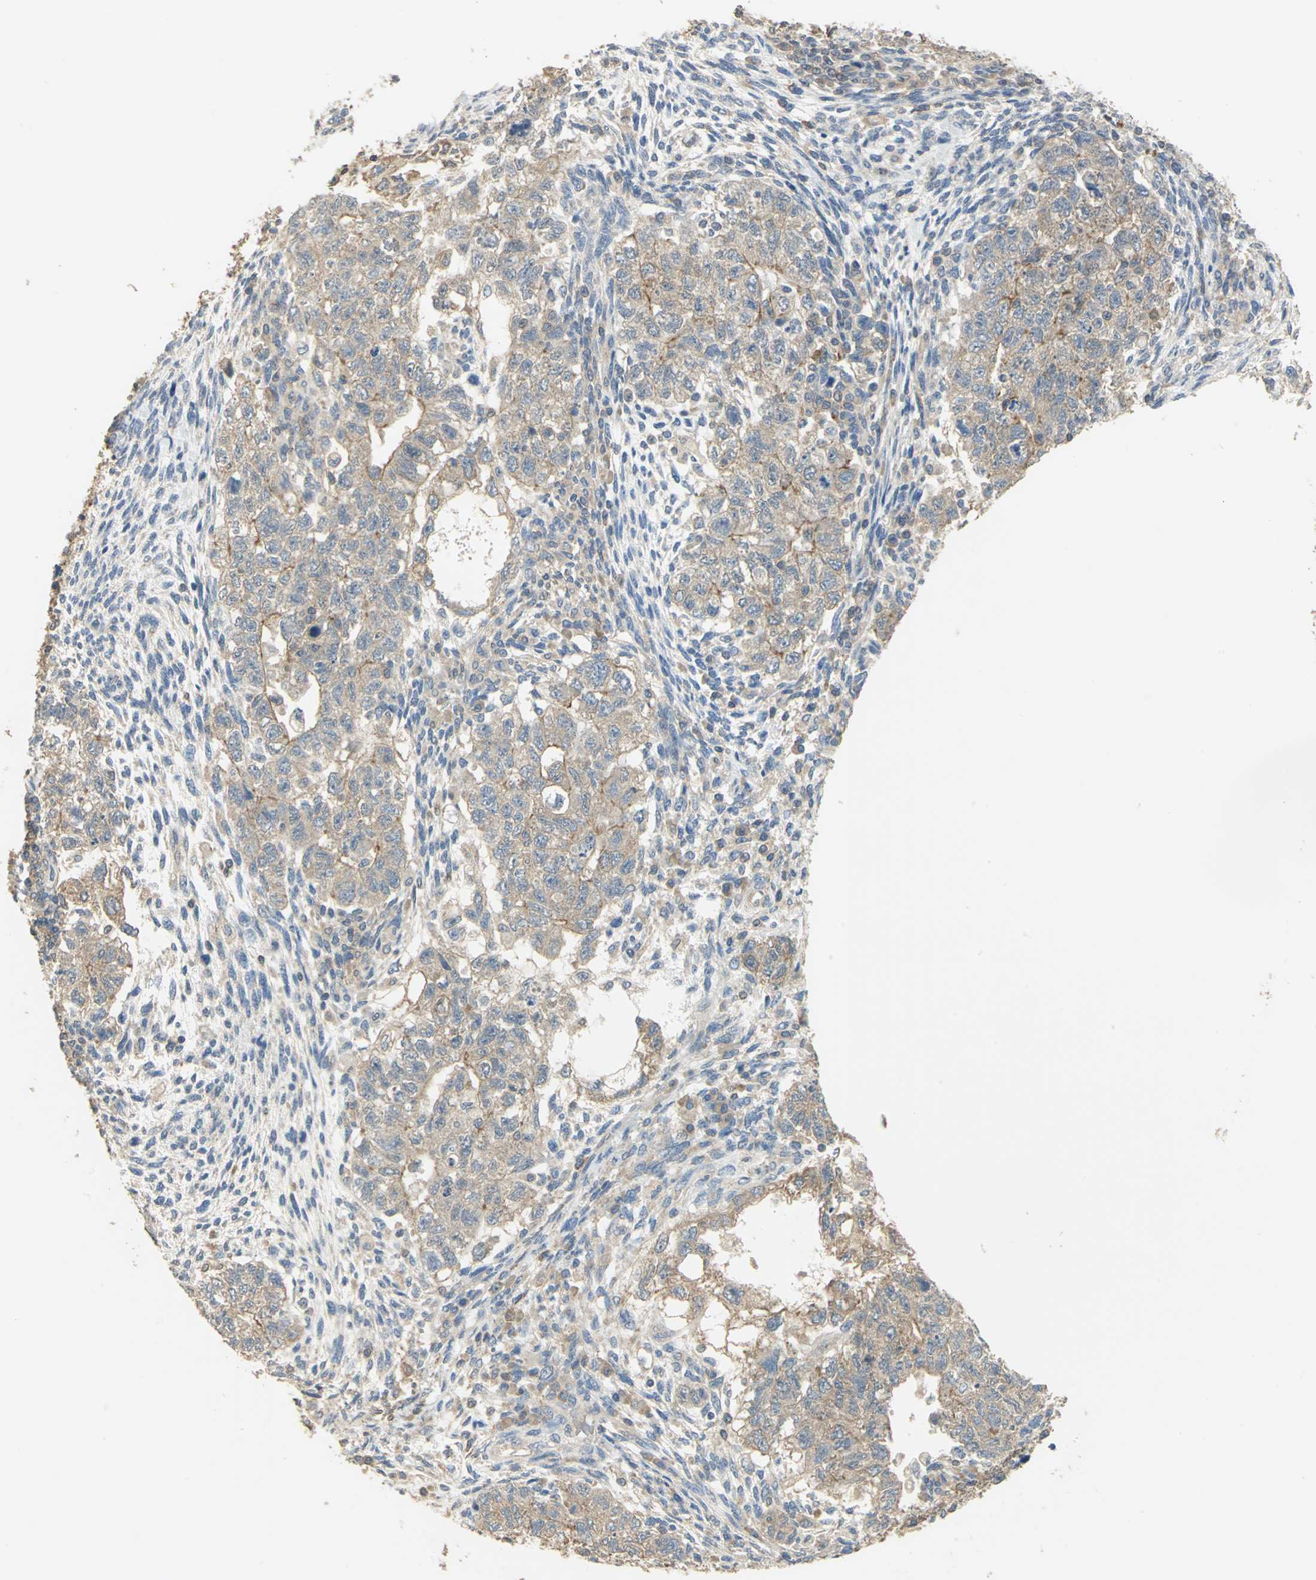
{"staining": {"intensity": "moderate", "quantity": ">75%", "location": "cytoplasmic/membranous"}, "tissue": "testis cancer", "cell_type": "Tumor cells", "image_type": "cancer", "snomed": [{"axis": "morphology", "description": "Normal tissue, NOS"}, {"axis": "morphology", "description": "Carcinoma, Embryonal, NOS"}, {"axis": "topography", "description": "Testis"}], "caption": "Protein analysis of testis embryonal carcinoma tissue shows moderate cytoplasmic/membranous expression in approximately >75% of tumor cells.", "gene": "SHC2", "patient": {"sex": "male", "age": 36}}